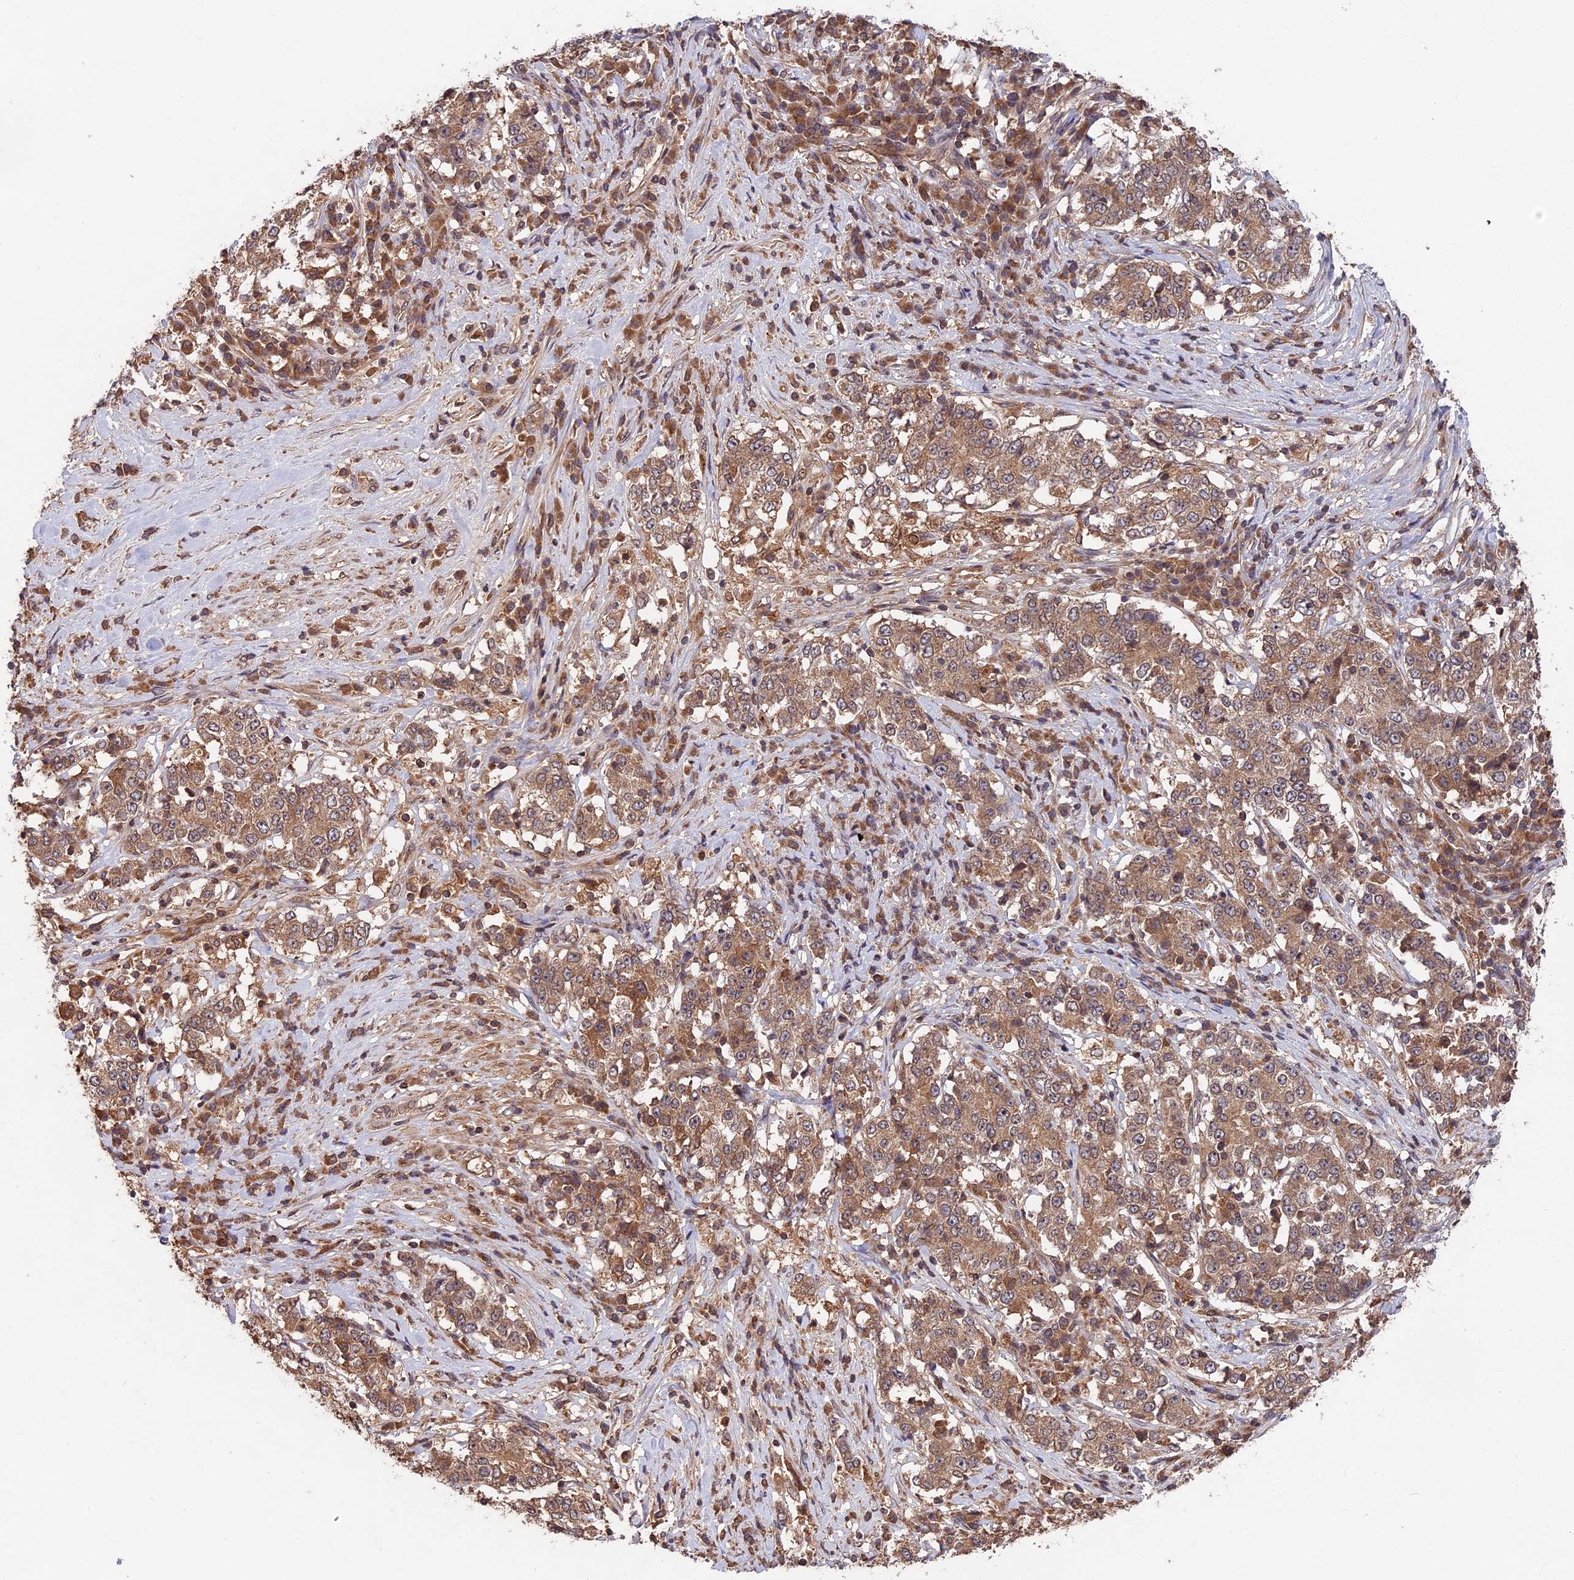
{"staining": {"intensity": "moderate", "quantity": ">75%", "location": "cytoplasmic/membranous"}, "tissue": "stomach cancer", "cell_type": "Tumor cells", "image_type": "cancer", "snomed": [{"axis": "morphology", "description": "Adenocarcinoma, NOS"}, {"axis": "topography", "description": "Stomach"}], "caption": "Stomach cancer (adenocarcinoma) stained for a protein exhibits moderate cytoplasmic/membranous positivity in tumor cells.", "gene": "CHAC1", "patient": {"sex": "male", "age": 59}}